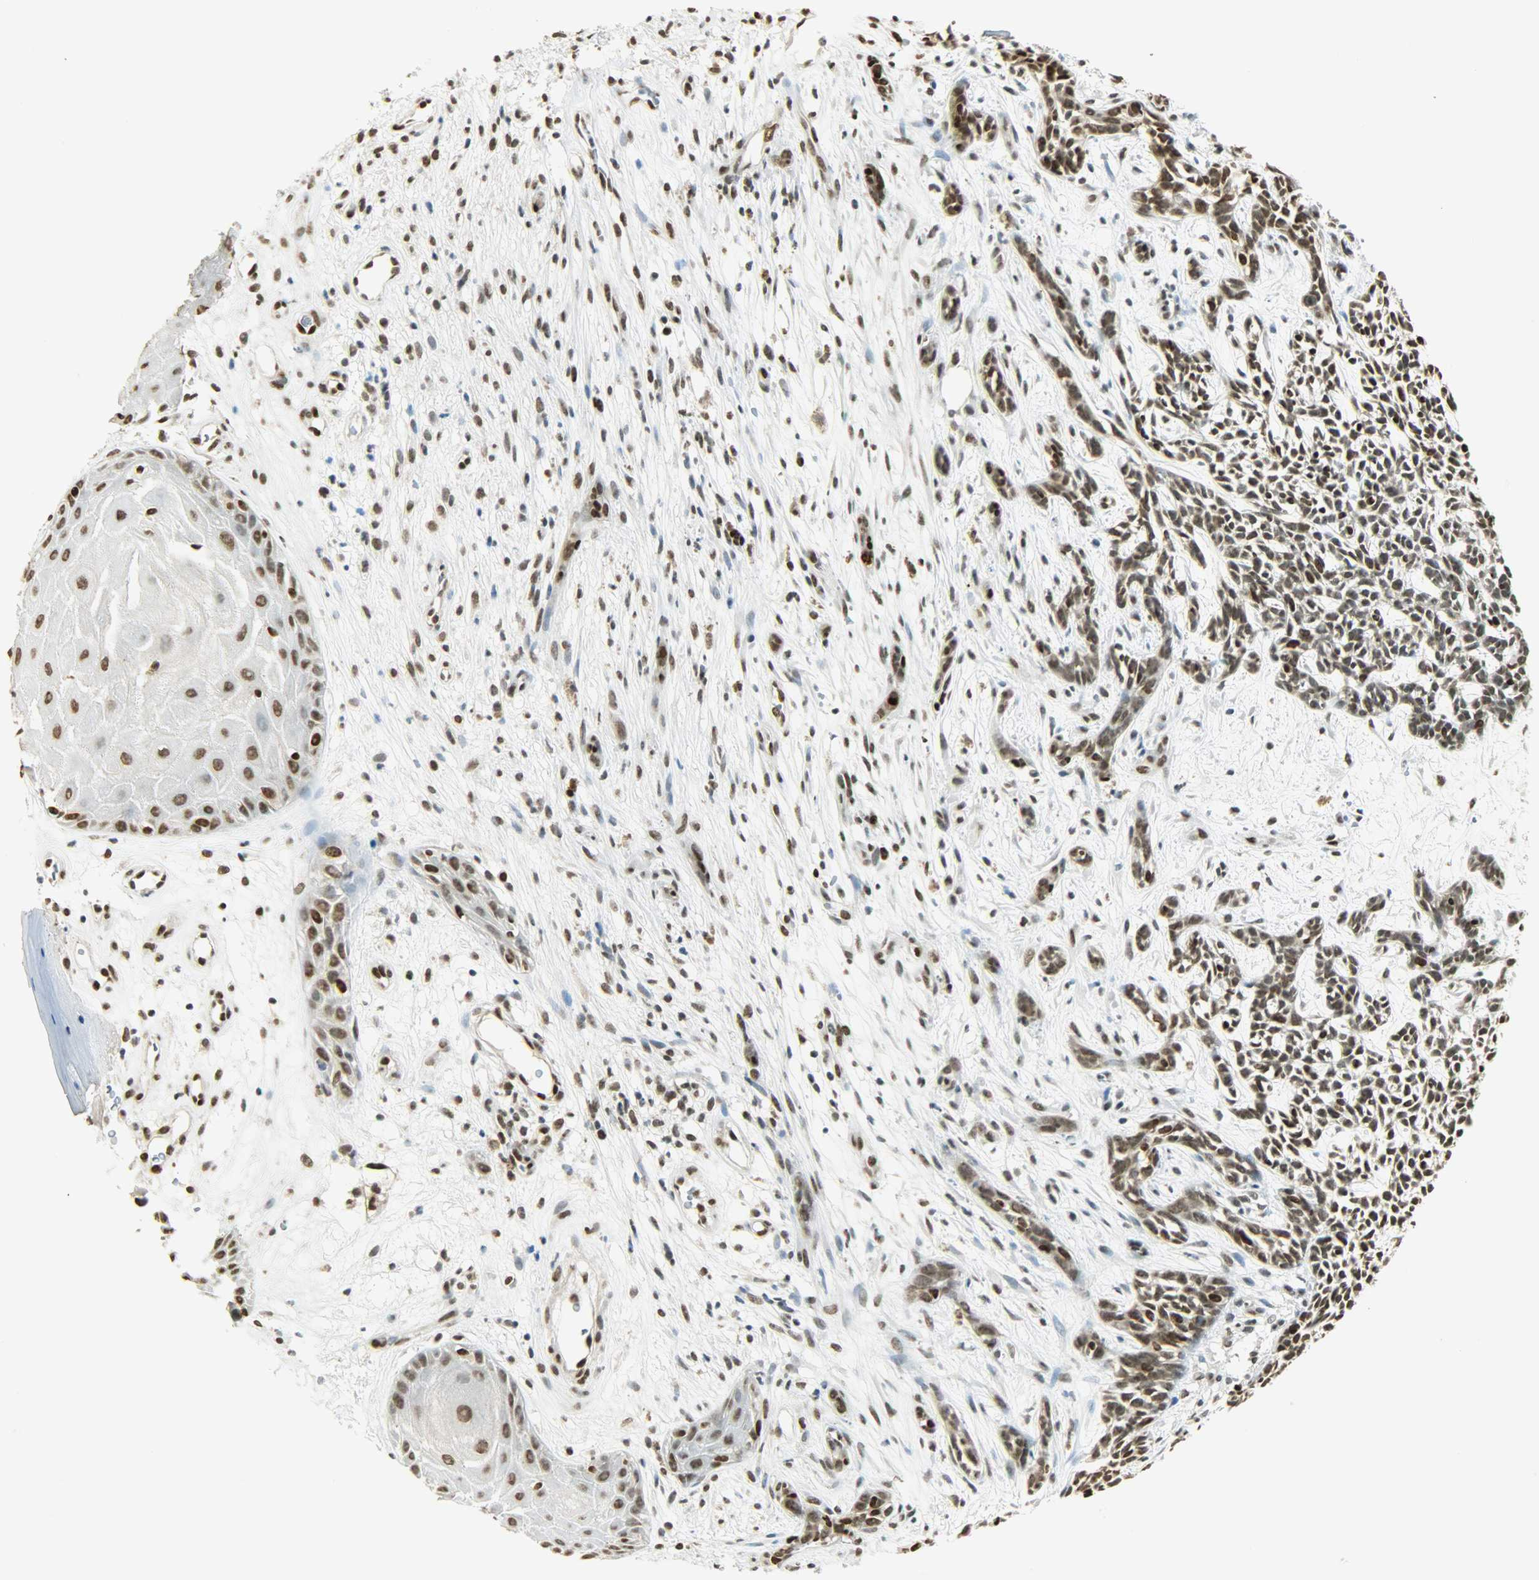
{"staining": {"intensity": "strong", "quantity": ">75%", "location": "nuclear"}, "tissue": "skin cancer", "cell_type": "Tumor cells", "image_type": "cancer", "snomed": [{"axis": "morphology", "description": "Basal cell carcinoma"}, {"axis": "topography", "description": "Skin"}], "caption": "High-magnification brightfield microscopy of basal cell carcinoma (skin) stained with DAB (3,3'-diaminobenzidine) (brown) and counterstained with hematoxylin (blue). tumor cells exhibit strong nuclear positivity is identified in about>75% of cells.", "gene": "MYEF2", "patient": {"sex": "female", "age": 84}}